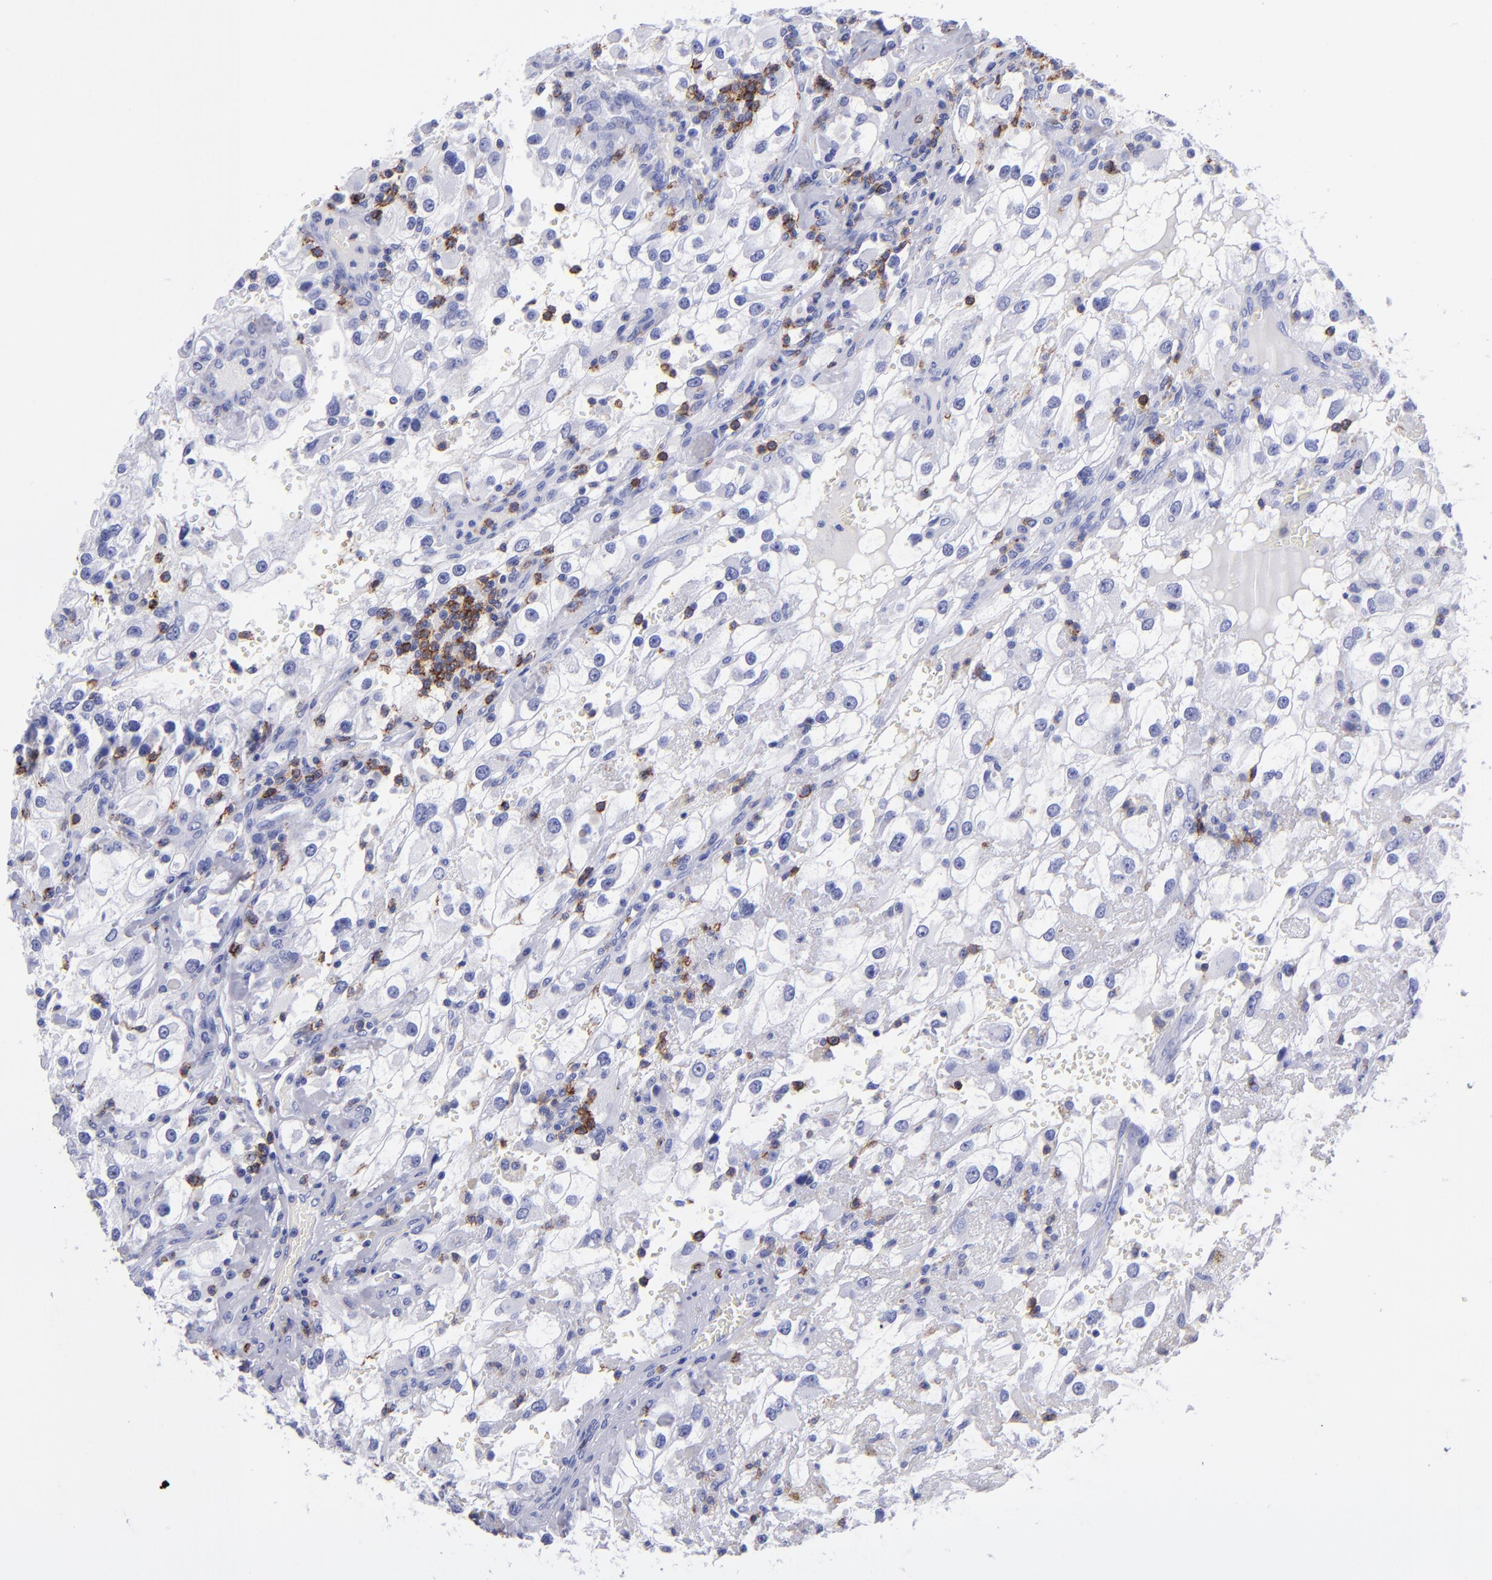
{"staining": {"intensity": "negative", "quantity": "none", "location": "none"}, "tissue": "renal cancer", "cell_type": "Tumor cells", "image_type": "cancer", "snomed": [{"axis": "morphology", "description": "Adenocarcinoma, NOS"}, {"axis": "topography", "description": "Kidney"}], "caption": "Photomicrograph shows no protein staining in tumor cells of adenocarcinoma (renal) tissue.", "gene": "CD6", "patient": {"sex": "female", "age": 52}}